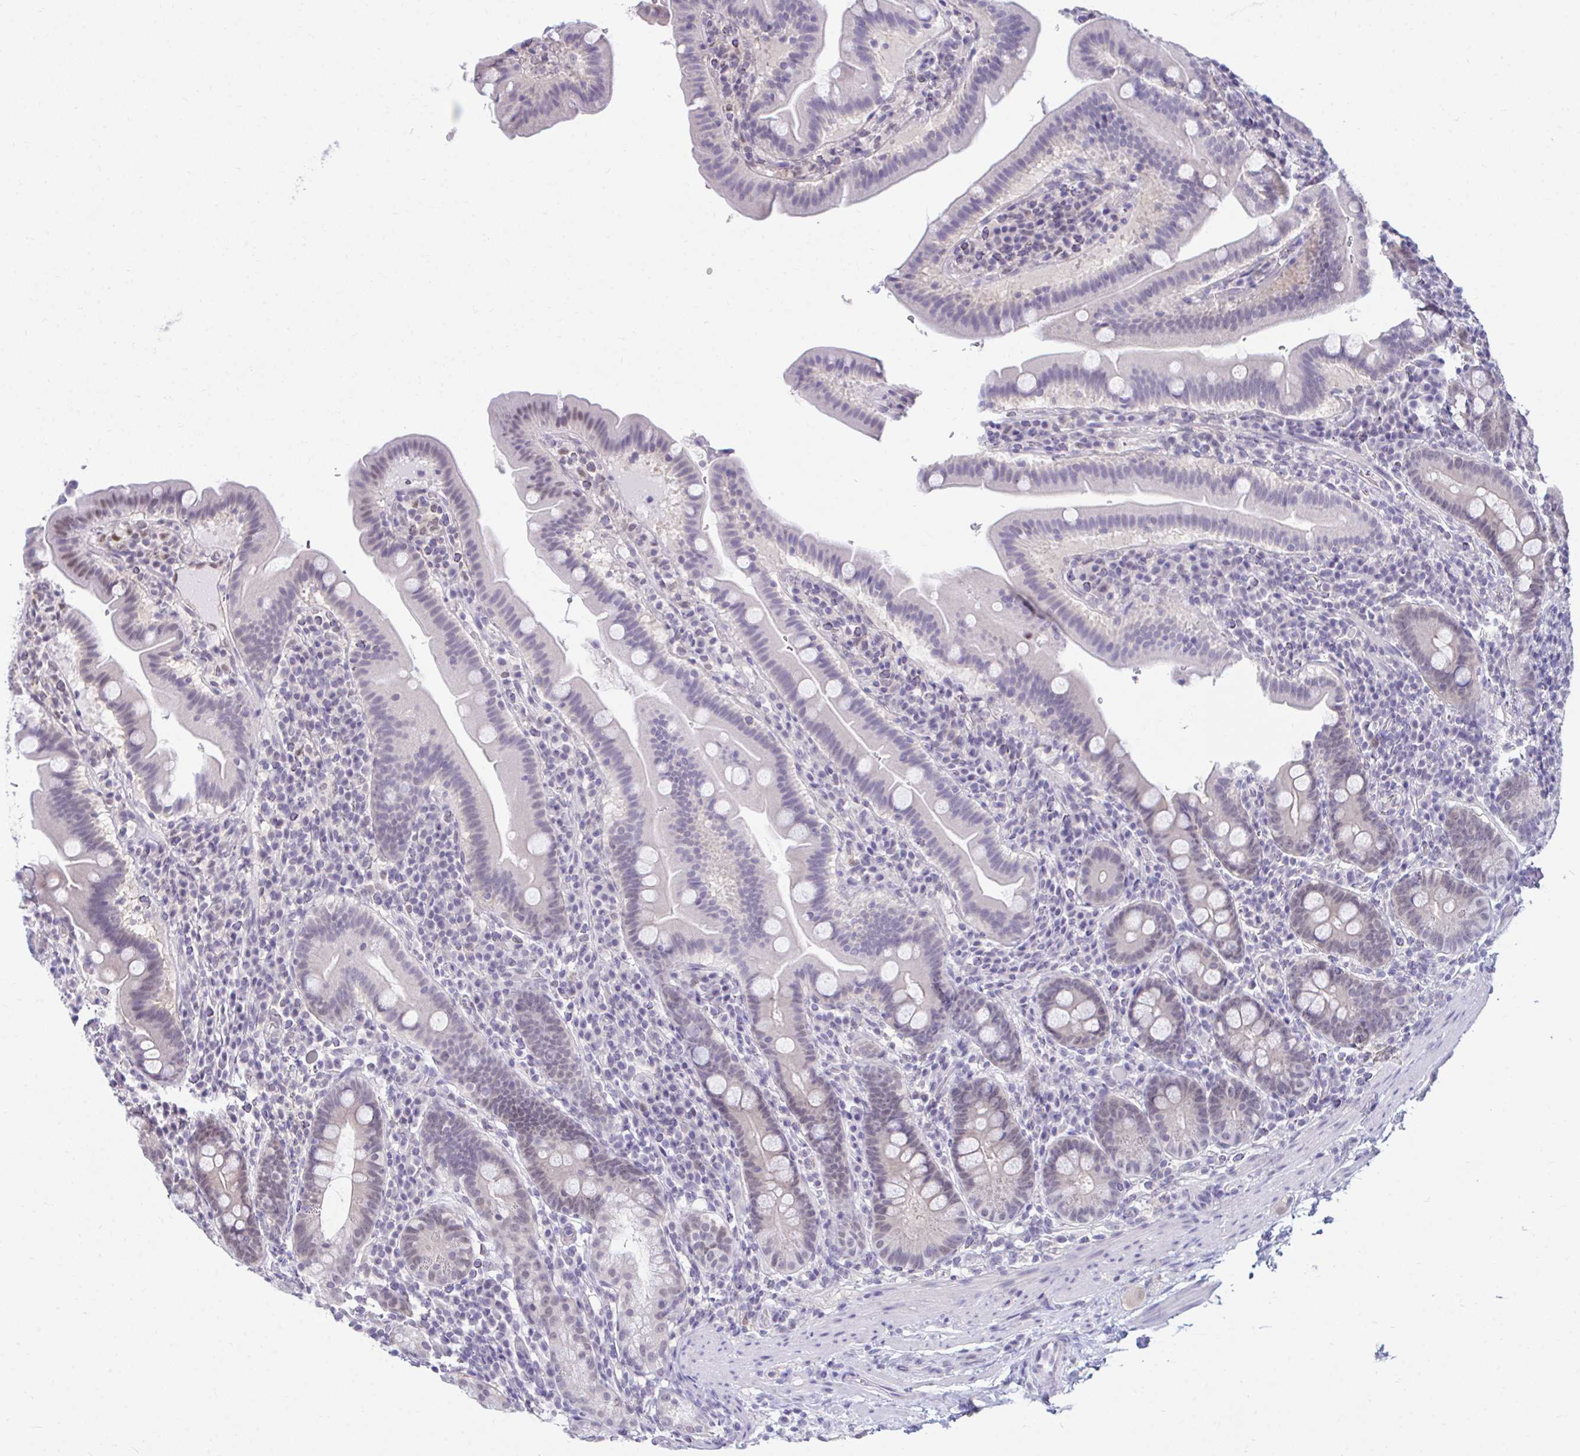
{"staining": {"intensity": "weak", "quantity": "<25%", "location": "nuclear"}, "tissue": "small intestine", "cell_type": "Glandular cells", "image_type": "normal", "snomed": [{"axis": "morphology", "description": "Normal tissue, NOS"}, {"axis": "topography", "description": "Small intestine"}], "caption": "DAB immunohistochemical staining of normal human small intestine shows no significant positivity in glandular cells. (Brightfield microscopy of DAB (3,3'-diaminobenzidine) immunohistochemistry at high magnification).", "gene": "CSE1L", "patient": {"sex": "male", "age": 26}}